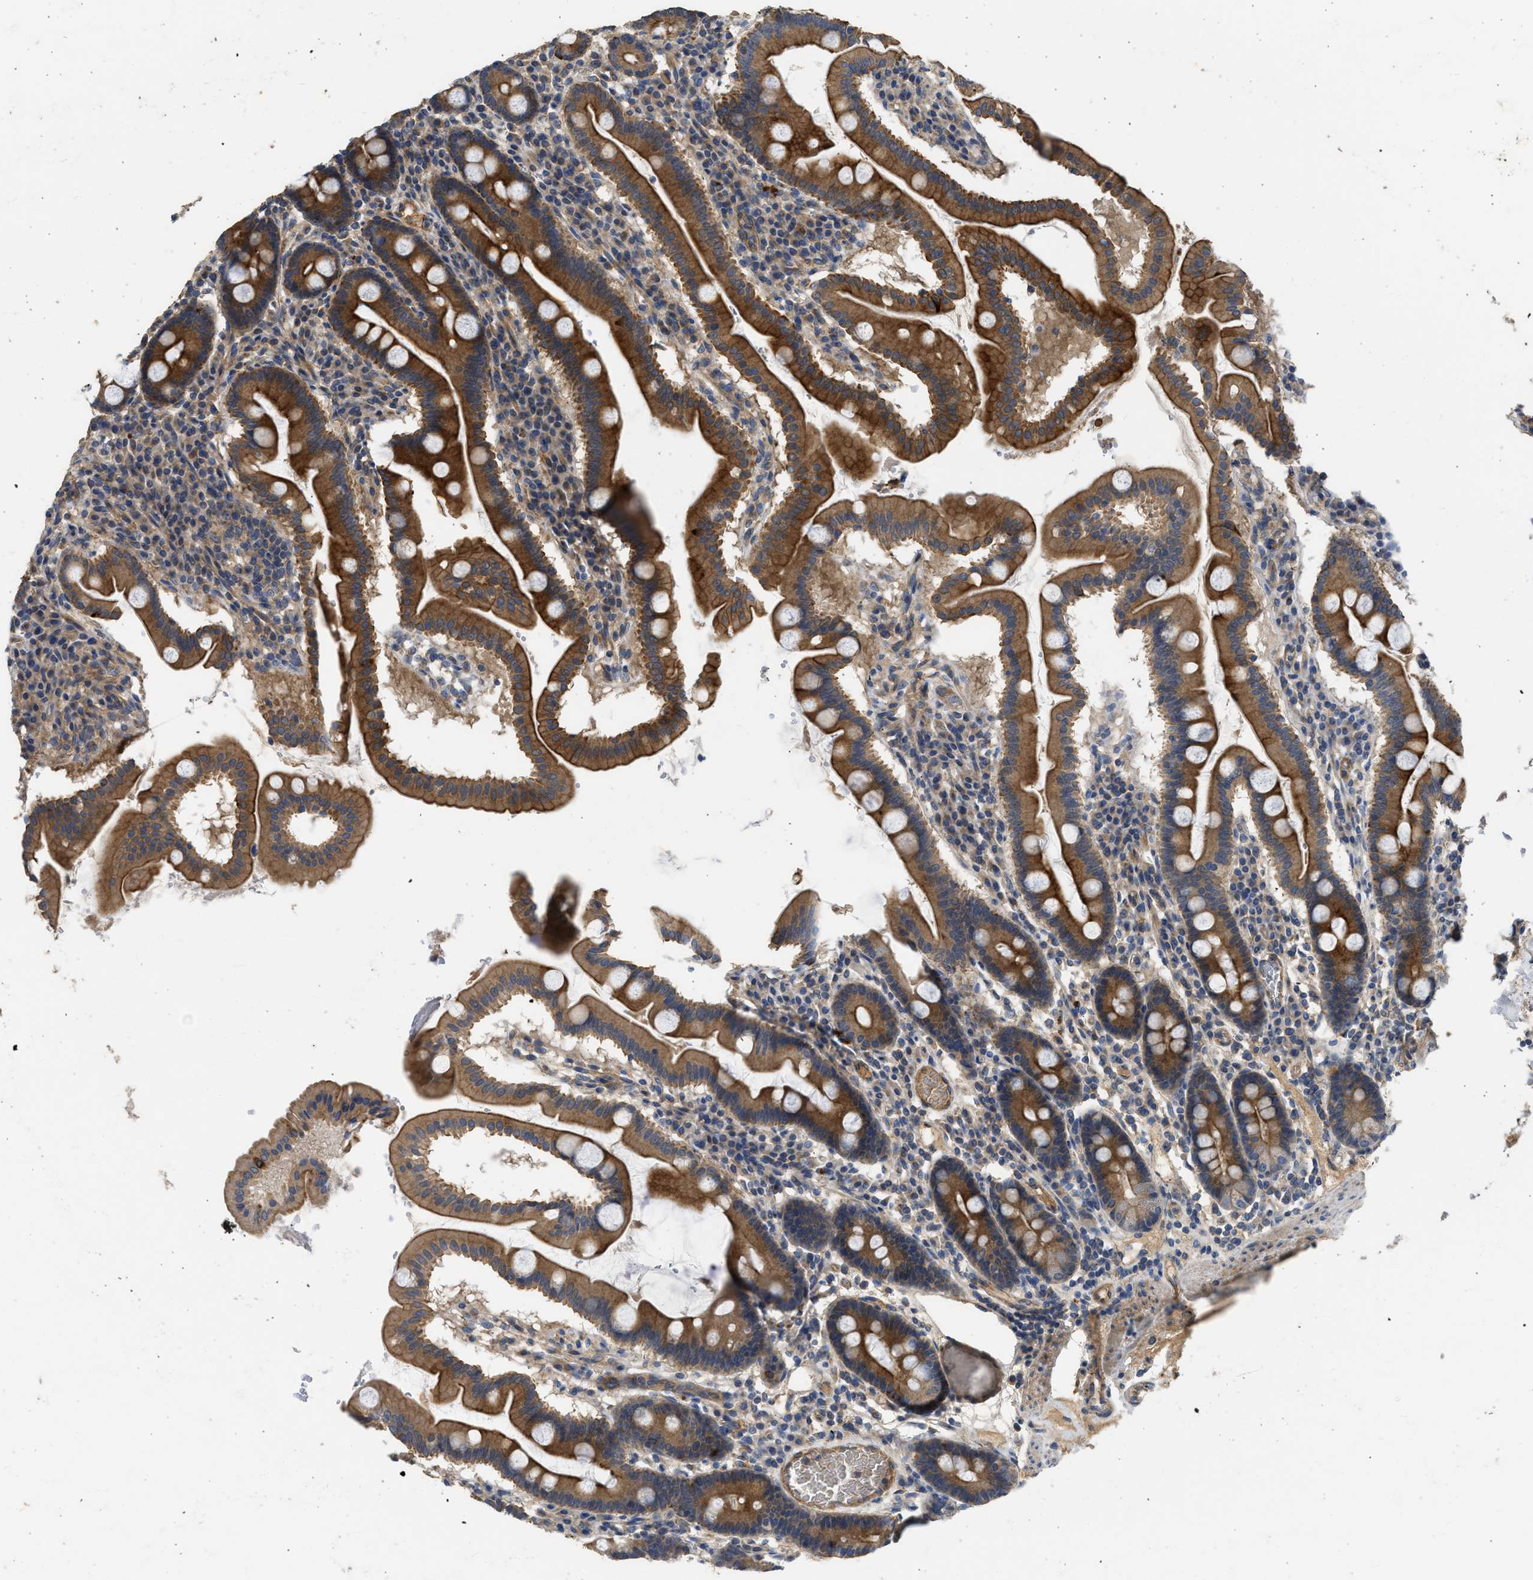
{"staining": {"intensity": "strong", "quantity": ">75%", "location": "cytoplasmic/membranous"}, "tissue": "duodenum", "cell_type": "Glandular cells", "image_type": "normal", "snomed": [{"axis": "morphology", "description": "Normal tissue, NOS"}, {"axis": "topography", "description": "Duodenum"}], "caption": "Immunohistochemistry (DAB) staining of normal duodenum exhibits strong cytoplasmic/membranous protein expression in about >75% of glandular cells. Nuclei are stained in blue.", "gene": "CSRNP2", "patient": {"sex": "male", "age": 50}}